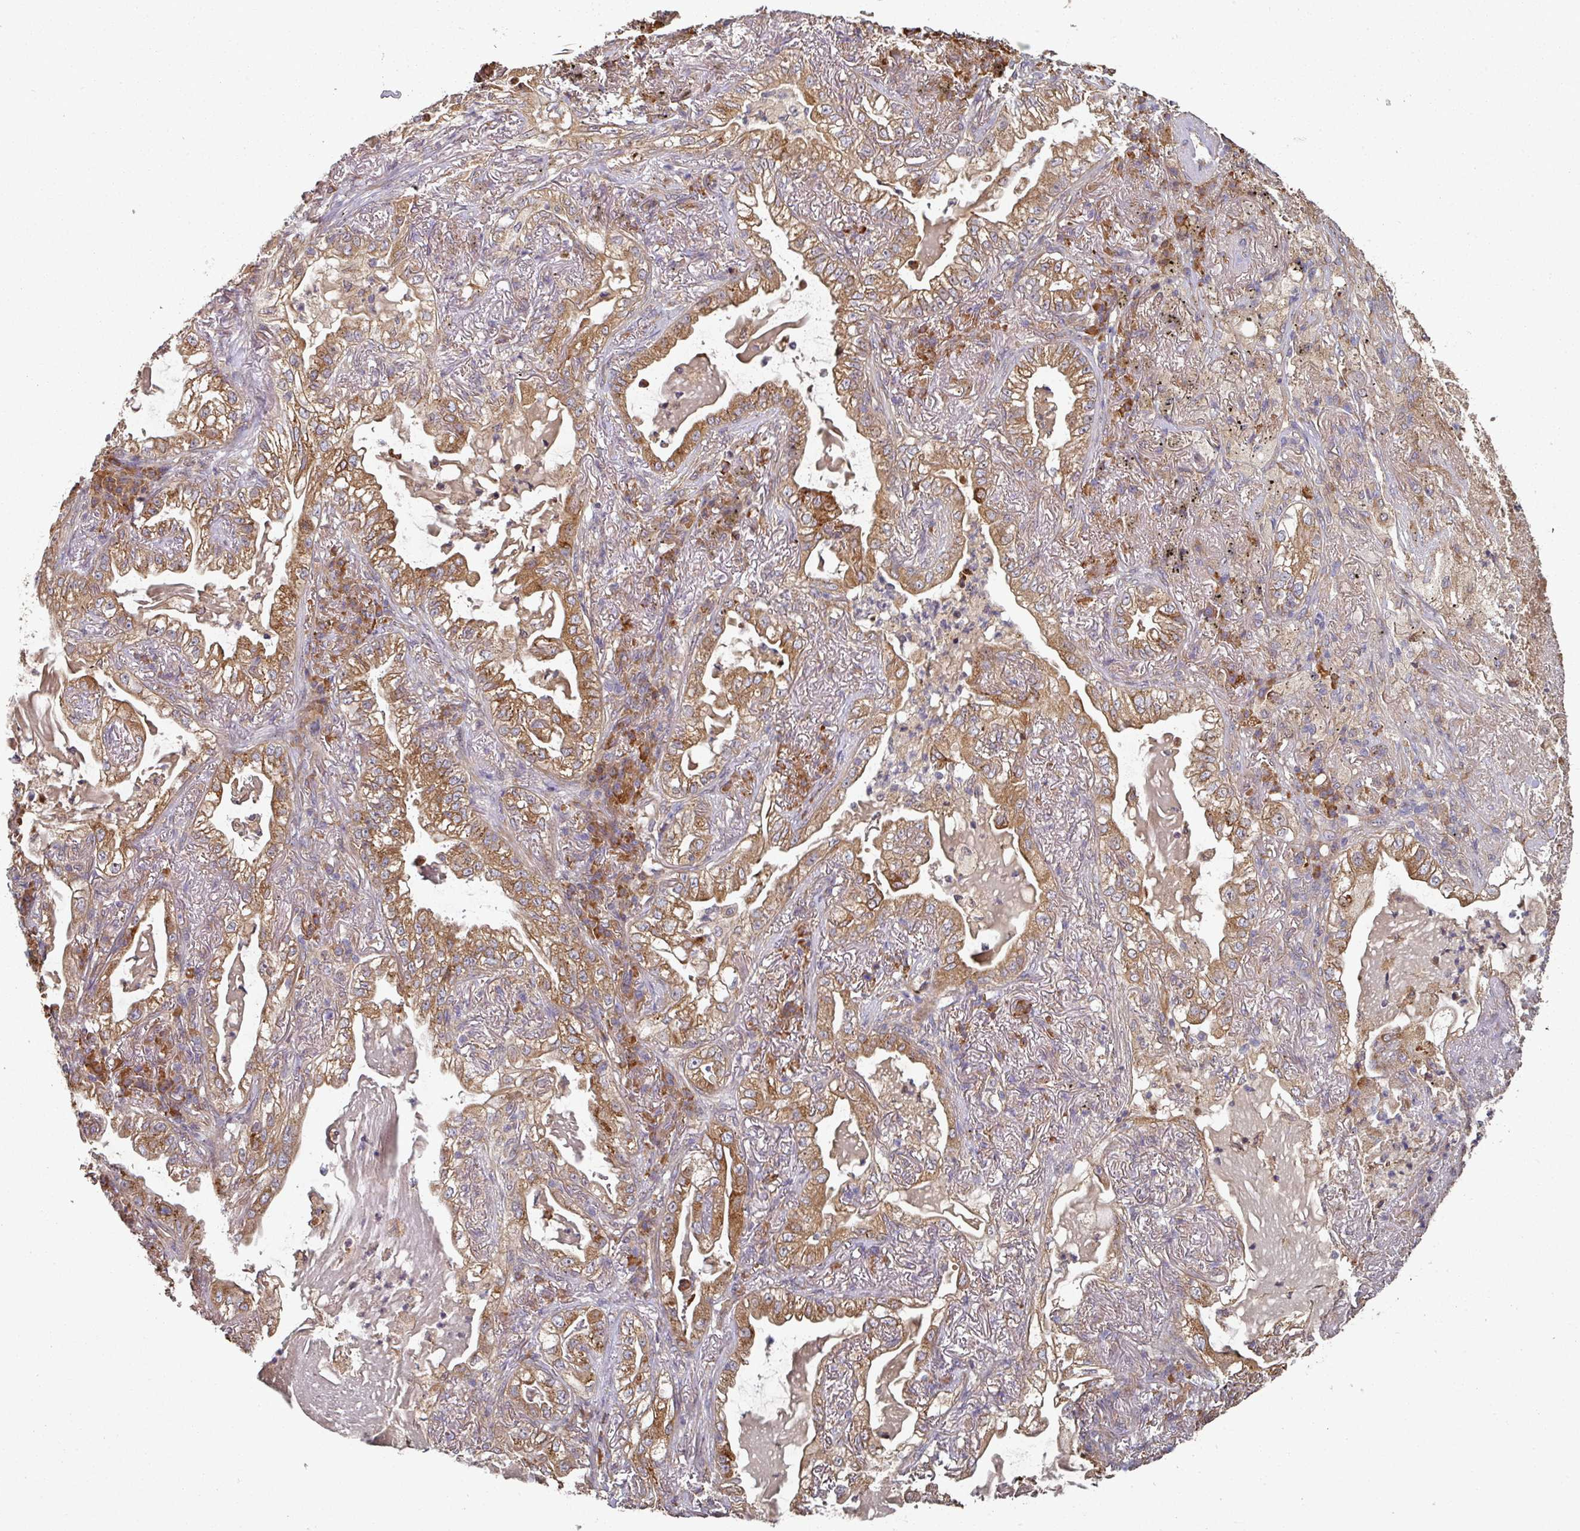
{"staining": {"intensity": "moderate", "quantity": ">75%", "location": "cytoplasmic/membranous"}, "tissue": "lung cancer", "cell_type": "Tumor cells", "image_type": "cancer", "snomed": [{"axis": "morphology", "description": "Adenocarcinoma, NOS"}, {"axis": "topography", "description": "Lung"}], "caption": "Lung adenocarcinoma tissue displays moderate cytoplasmic/membranous positivity in approximately >75% of tumor cells", "gene": "EDEM2", "patient": {"sex": "female", "age": 73}}